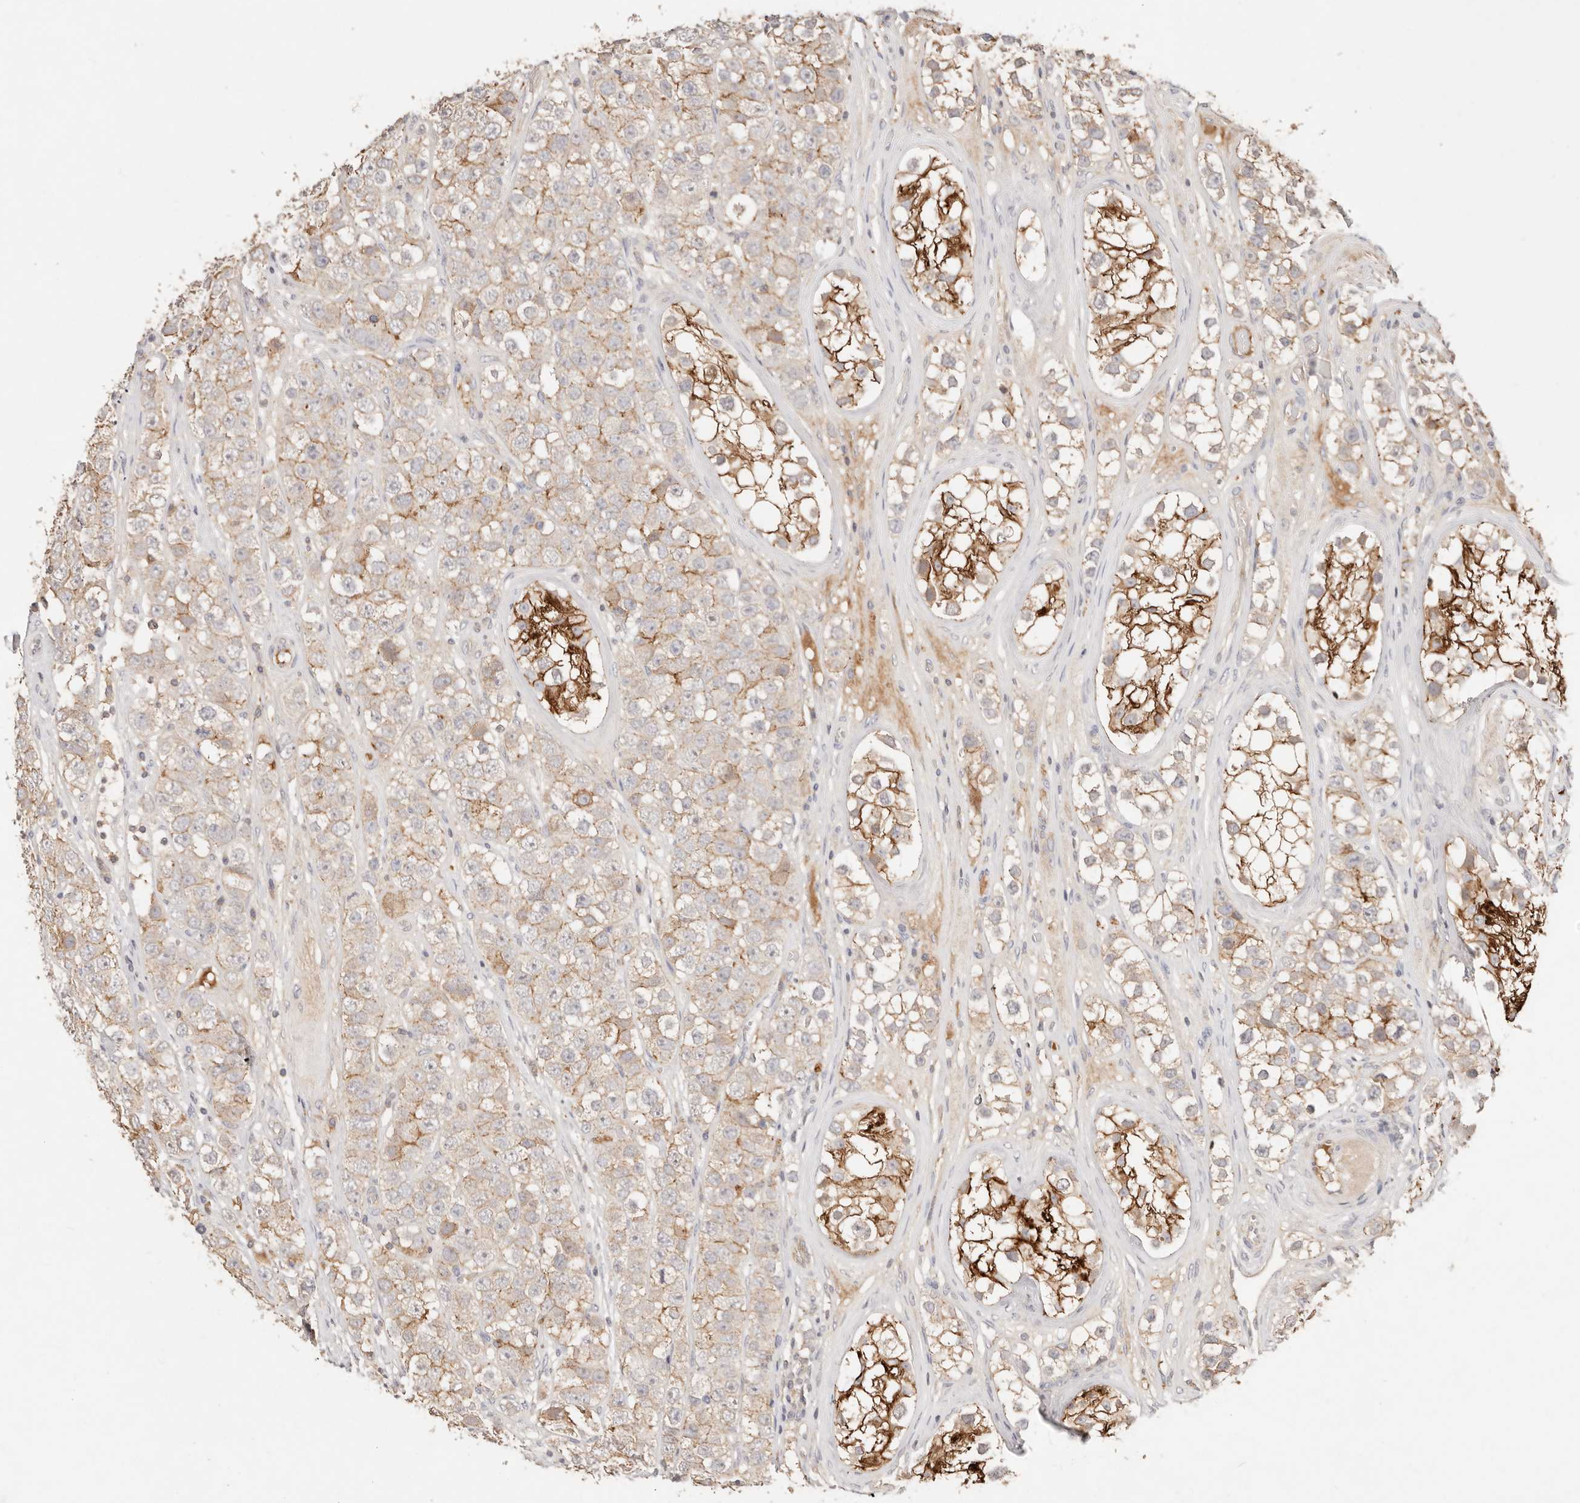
{"staining": {"intensity": "weak", "quantity": "<25%", "location": "cytoplasmic/membranous"}, "tissue": "testis cancer", "cell_type": "Tumor cells", "image_type": "cancer", "snomed": [{"axis": "morphology", "description": "Seminoma, NOS"}, {"axis": "topography", "description": "Testis"}], "caption": "Immunohistochemistry (IHC) micrograph of neoplastic tissue: human testis cancer stained with DAB (3,3'-diaminobenzidine) shows no significant protein expression in tumor cells.", "gene": "CXADR", "patient": {"sex": "male", "age": 28}}